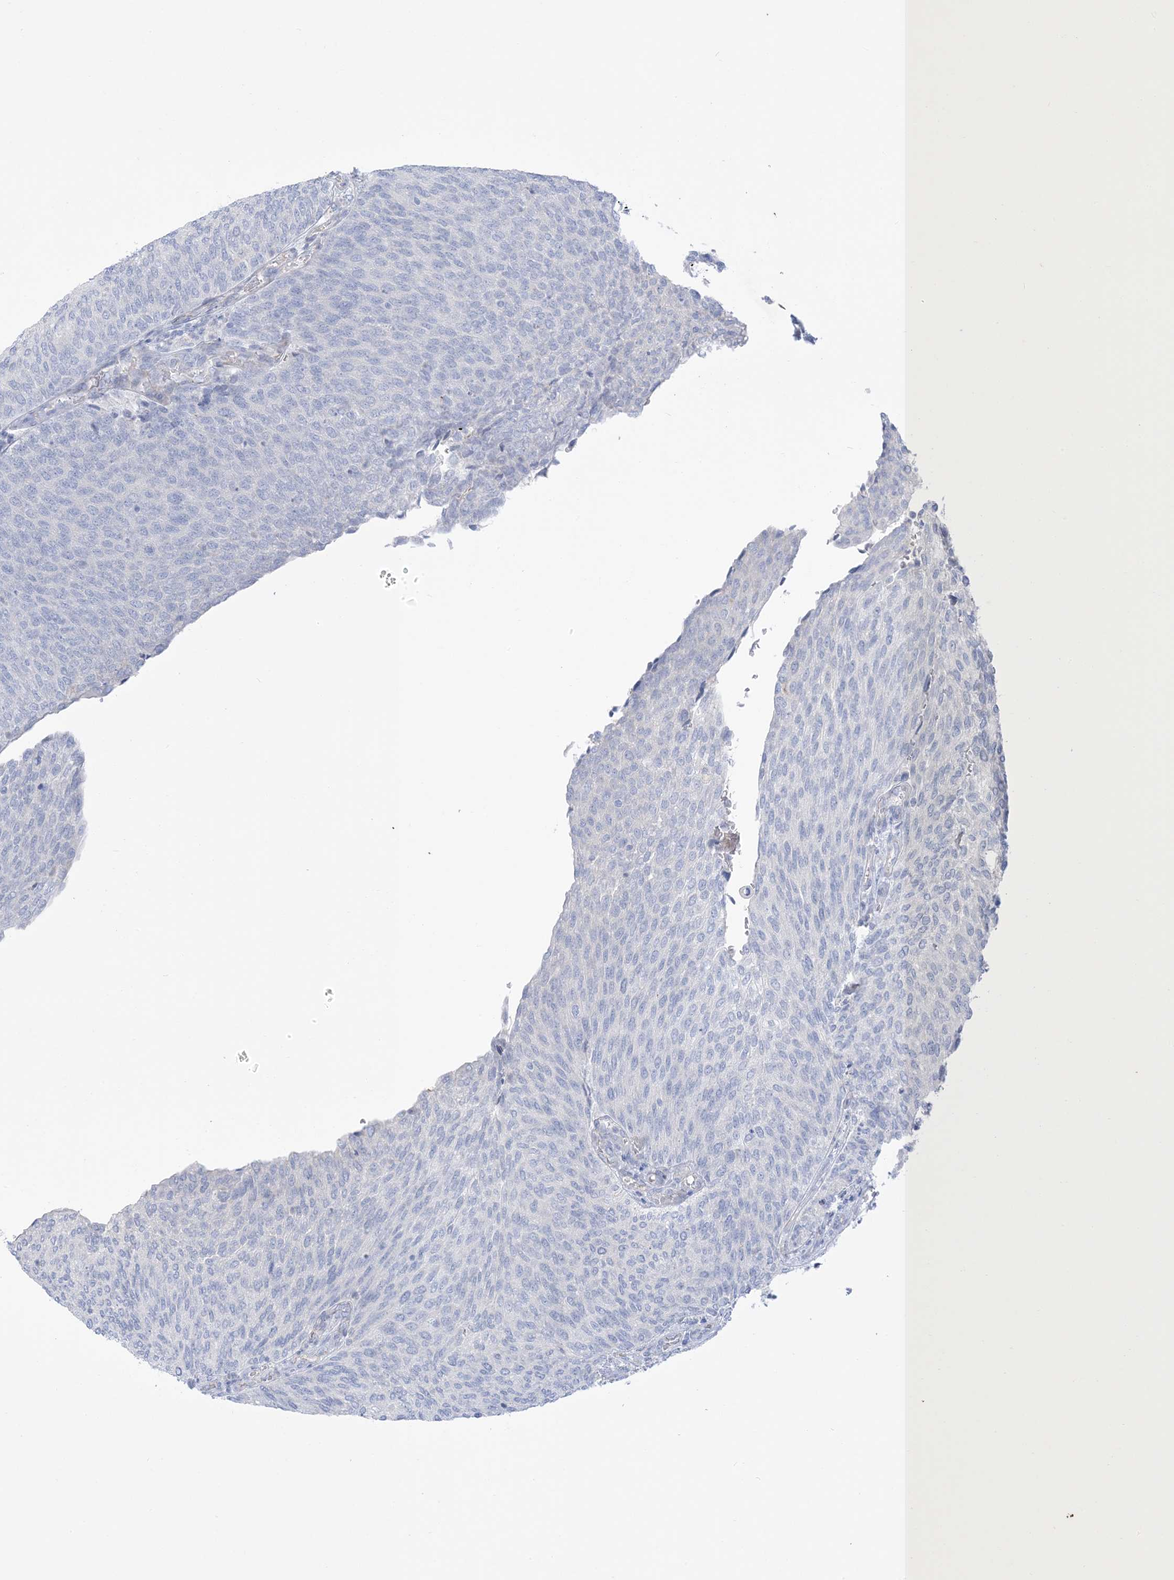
{"staining": {"intensity": "negative", "quantity": "none", "location": "none"}, "tissue": "urothelial cancer", "cell_type": "Tumor cells", "image_type": "cancer", "snomed": [{"axis": "morphology", "description": "Urothelial carcinoma, Low grade"}, {"axis": "topography", "description": "Urinary bladder"}], "caption": "Immunohistochemistry of urothelial cancer reveals no staining in tumor cells. (Brightfield microscopy of DAB (3,3'-diaminobenzidine) immunohistochemistry (IHC) at high magnification).", "gene": "XIRP2", "patient": {"sex": "female", "age": 79}}